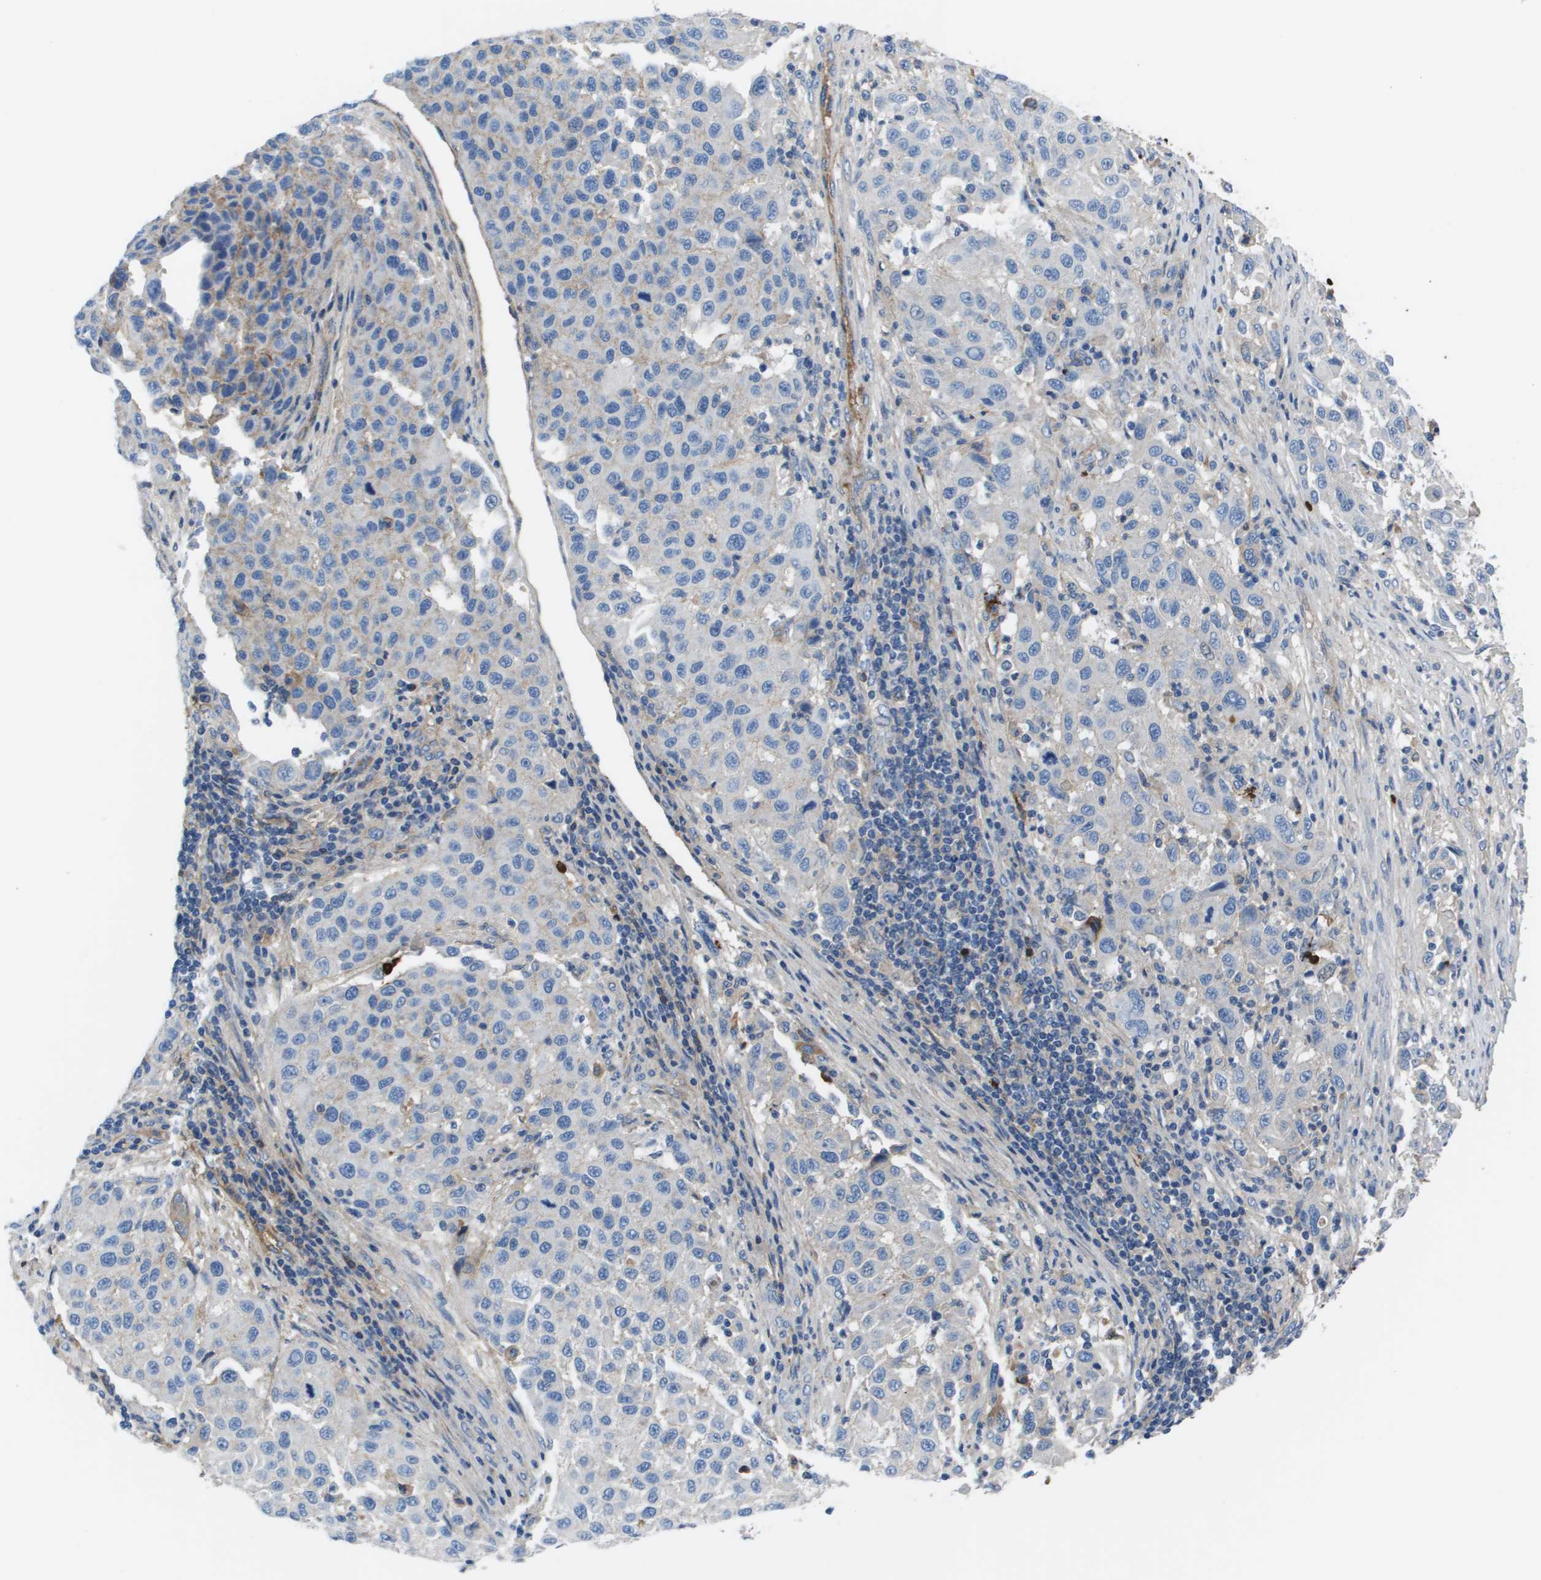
{"staining": {"intensity": "negative", "quantity": "none", "location": "none"}, "tissue": "melanoma", "cell_type": "Tumor cells", "image_type": "cancer", "snomed": [{"axis": "morphology", "description": "Malignant melanoma, Metastatic site"}, {"axis": "topography", "description": "Lymph node"}], "caption": "This is an immunohistochemistry micrograph of human melanoma. There is no positivity in tumor cells.", "gene": "VTN", "patient": {"sex": "male", "age": 61}}